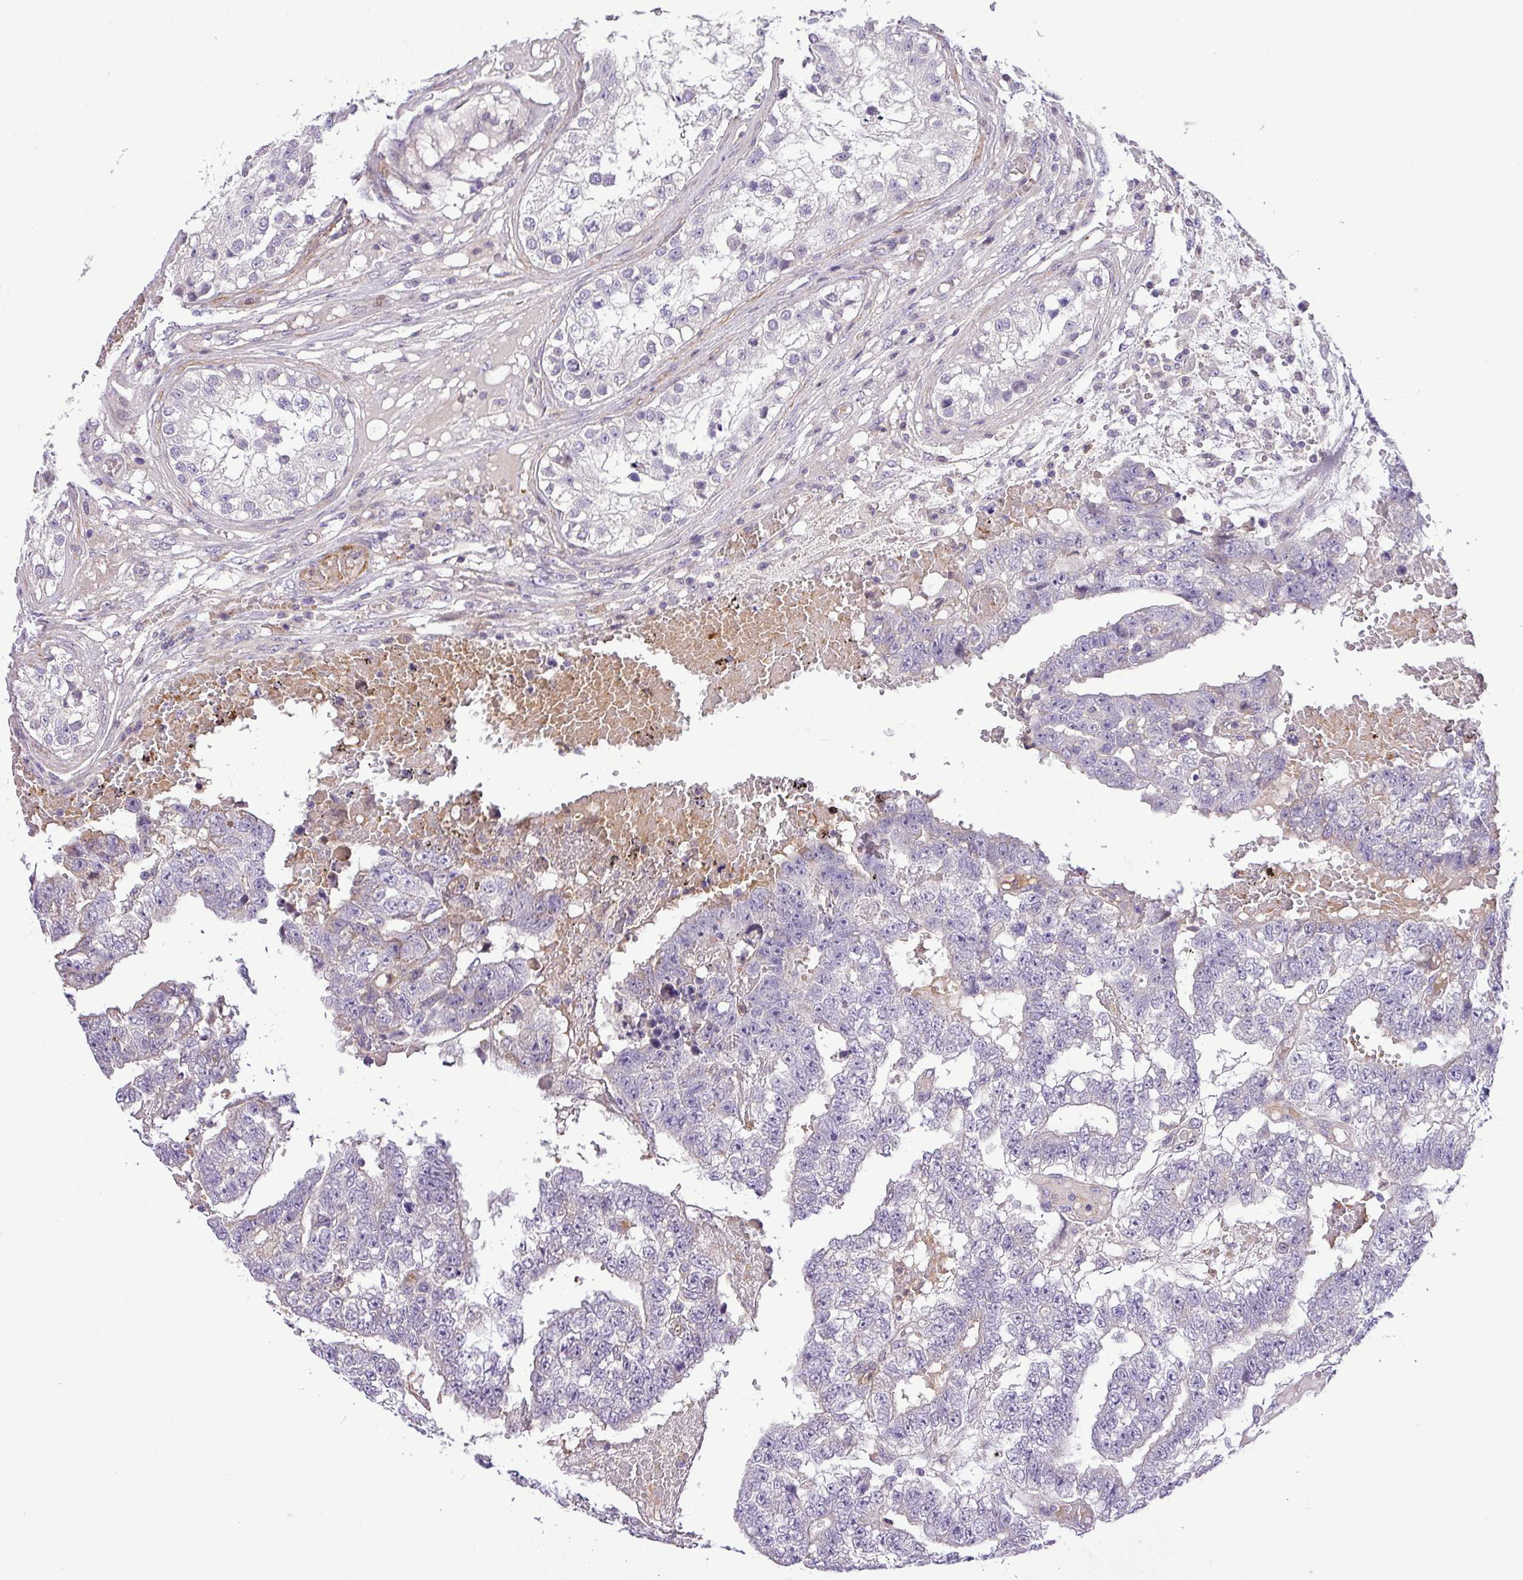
{"staining": {"intensity": "negative", "quantity": "none", "location": "none"}, "tissue": "testis cancer", "cell_type": "Tumor cells", "image_type": "cancer", "snomed": [{"axis": "morphology", "description": "Carcinoma, Embryonal, NOS"}, {"axis": "topography", "description": "Testis"}], "caption": "Tumor cells show no significant protein staining in embryonal carcinoma (testis).", "gene": "NBEAL2", "patient": {"sex": "male", "age": 25}}